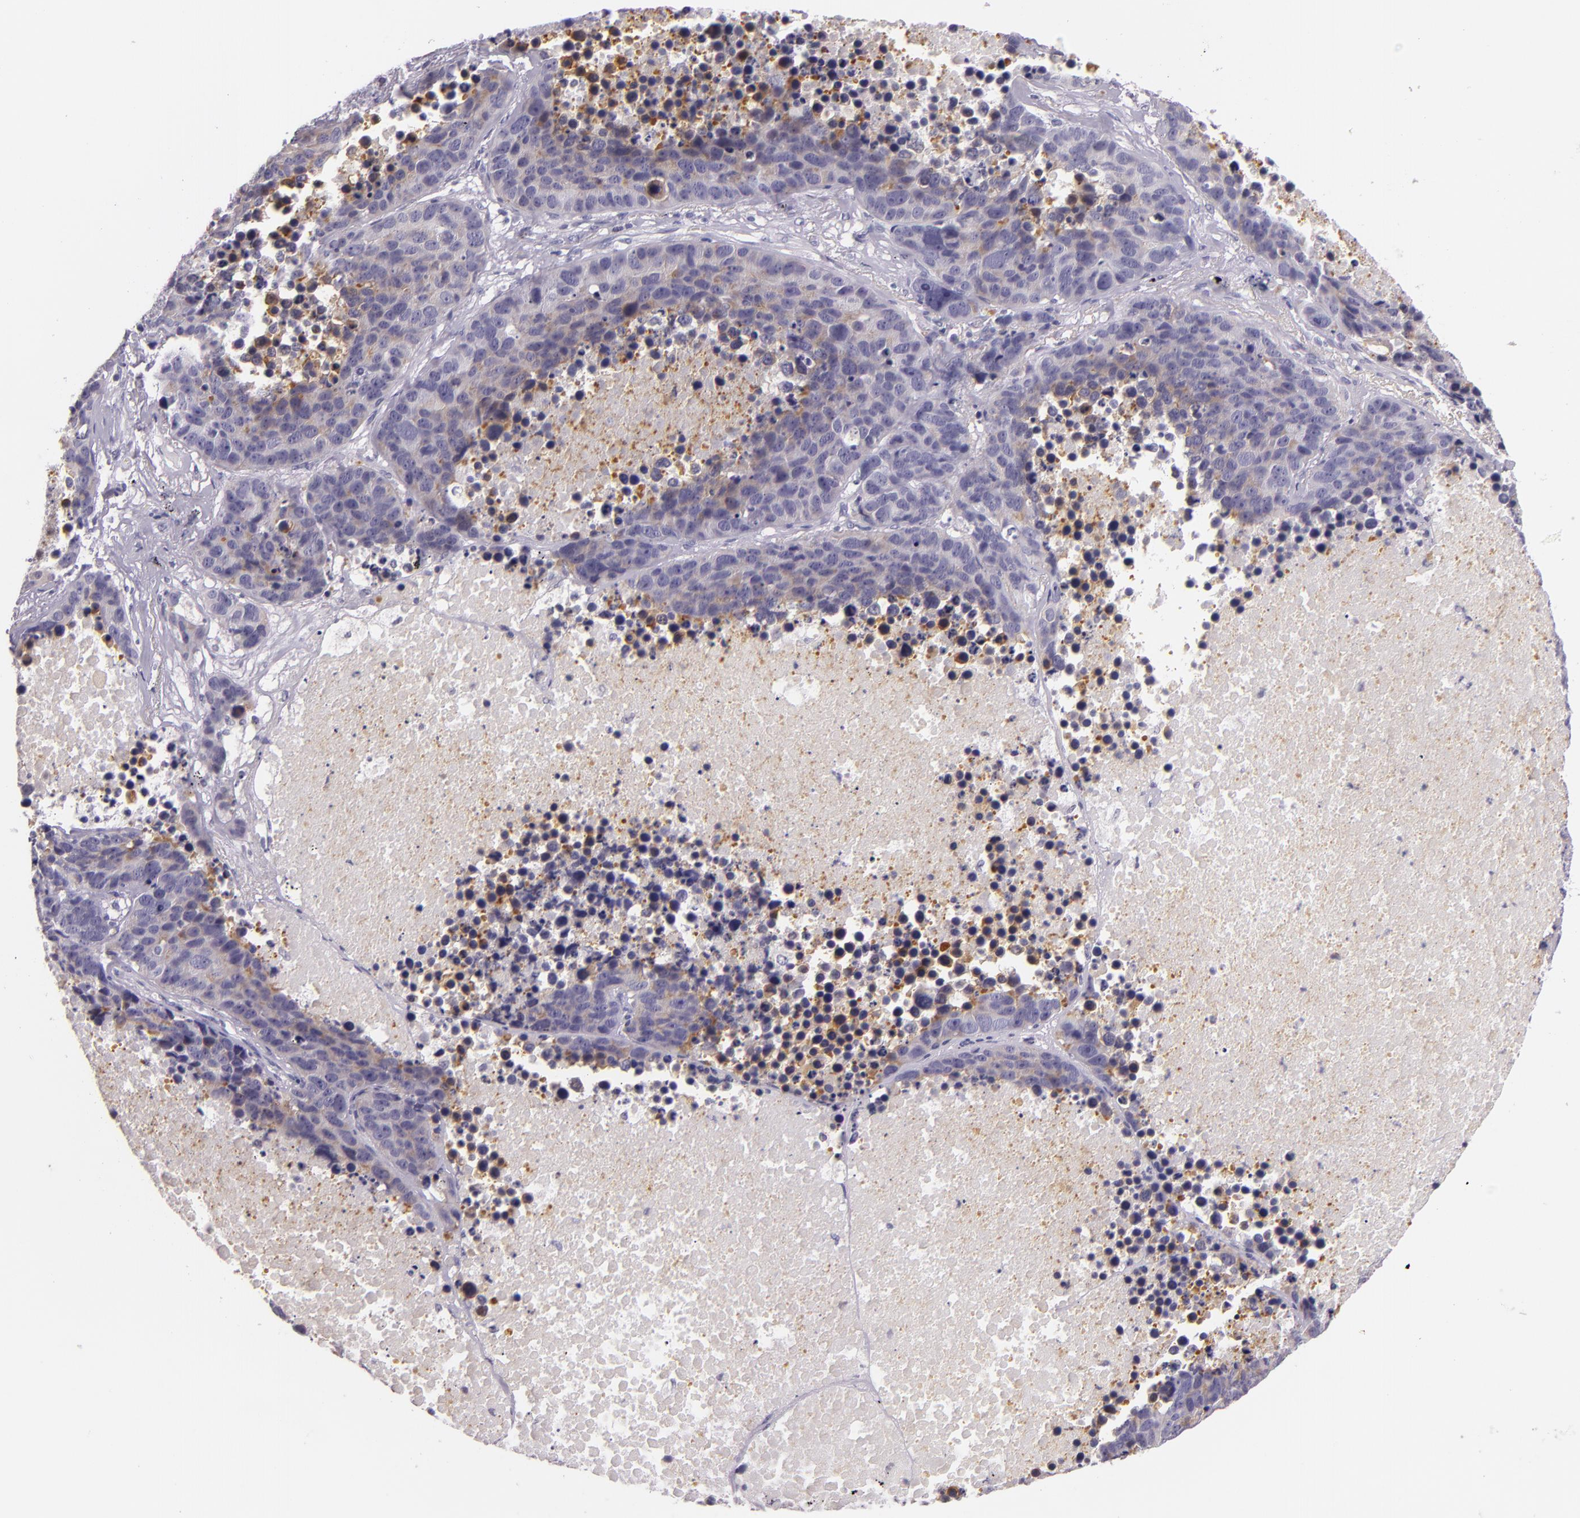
{"staining": {"intensity": "weak", "quantity": "<25%", "location": "cytoplasmic/membranous"}, "tissue": "lung cancer", "cell_type": "Tumor cells", "image_type": "cancer", "snomed": [{"axis": "morphology", "description": "Carcinoid, malignant, NOS"}, {"axis": "topography", "description": "Lung"}], "caption": "Tumor cells show no significant protein expression in lung cancer.", "gene": "HSP90AA1", "patient": {"sex": "male", "age": 60}}